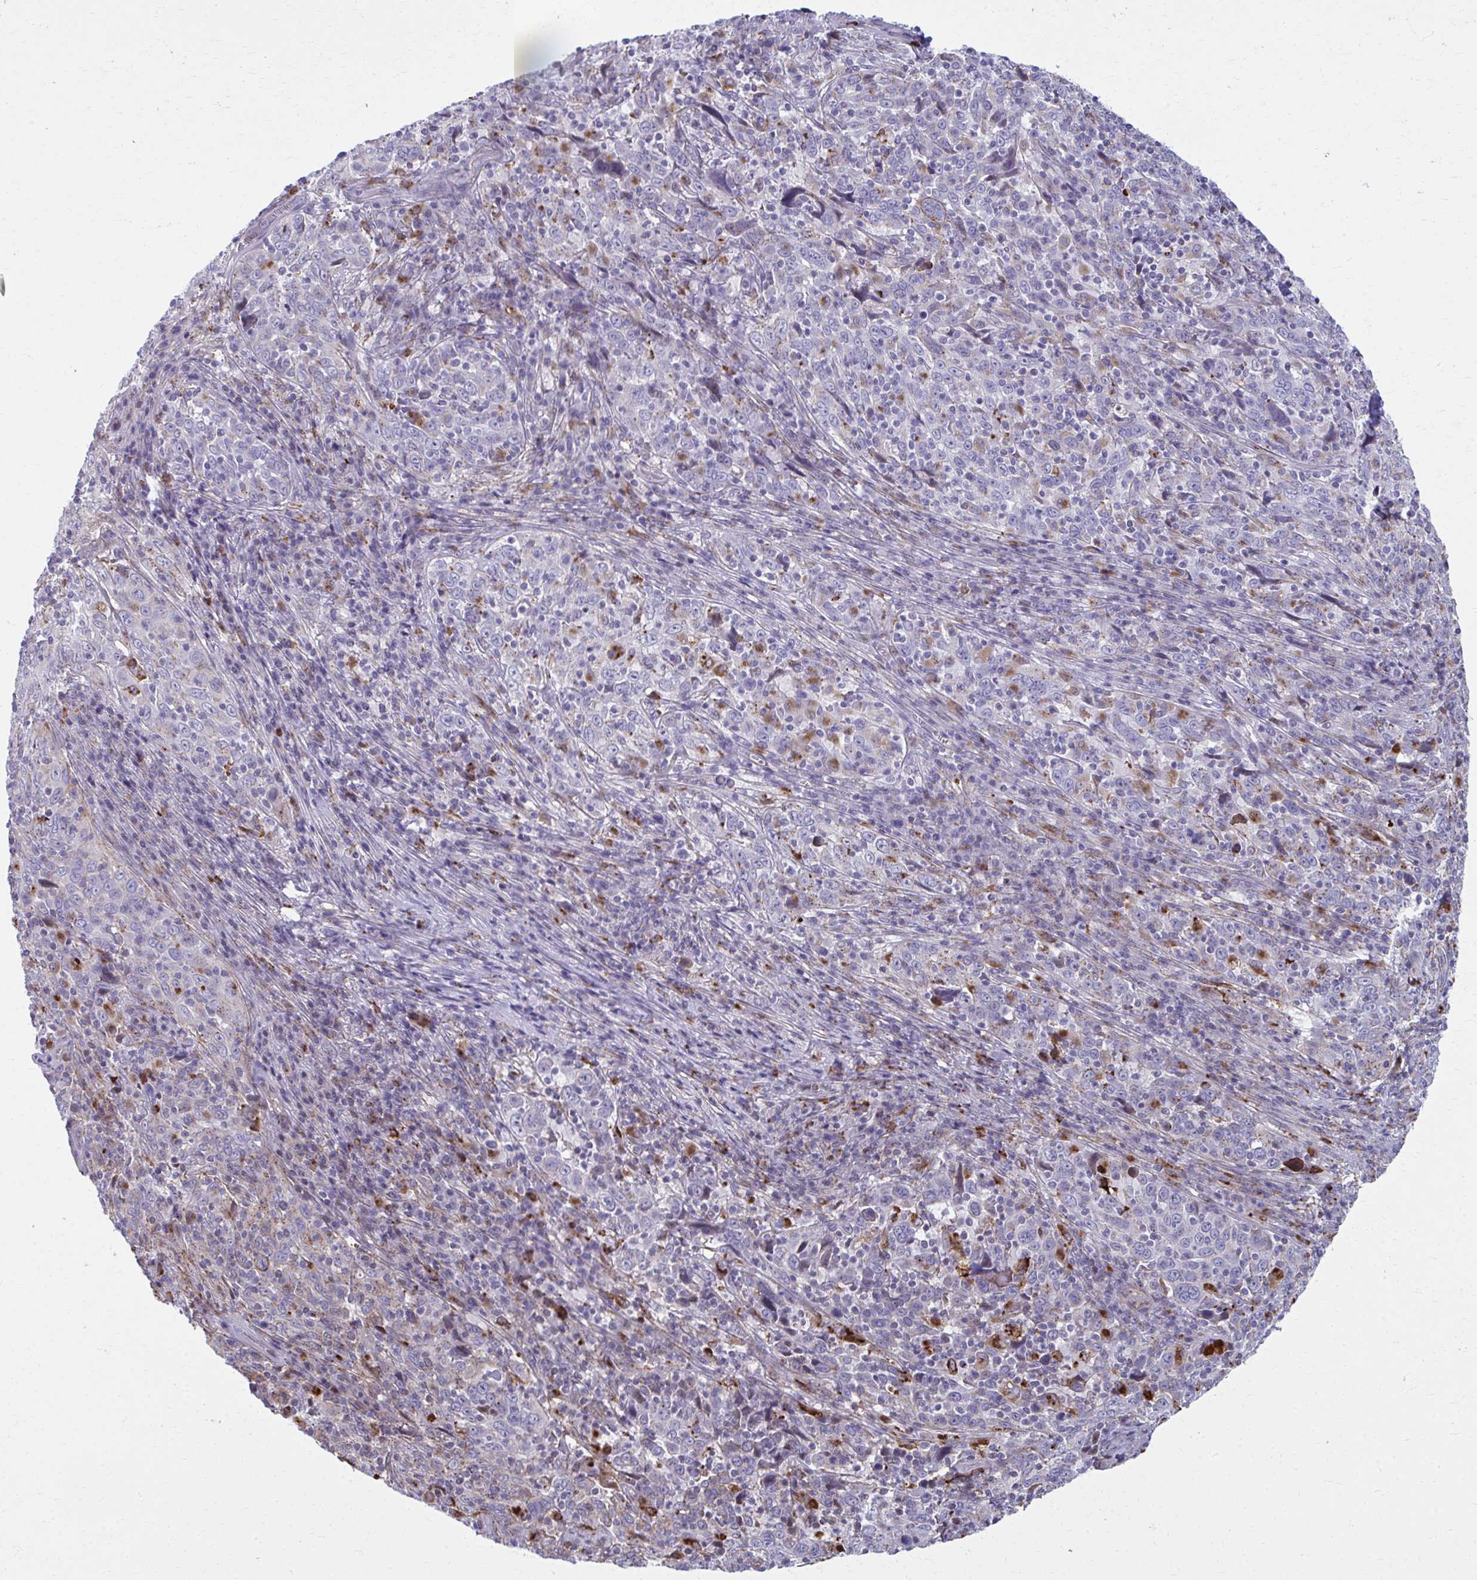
{"staining": {"intensity": "negative", "quantity": "none", "location": "none"}, "tissue": "cervical cancer", "cell_type": "Tumor cells", "image_type": "cancer", "snomed": [{"axis": "morphology", "description": "Squamous cell carcinoma, NOS"}, {"axis": "topography", "description": "Cervix"}], "caption": "High magnification brightfield microscopy of squamous cell carcinoma (cervical) stained with DAB (brown) and counterstained with hematoxylin (blue): tumor cells show no significant expression.", "gene": "LRRC4B", "patient": {"sex": "female", "age": 46}}